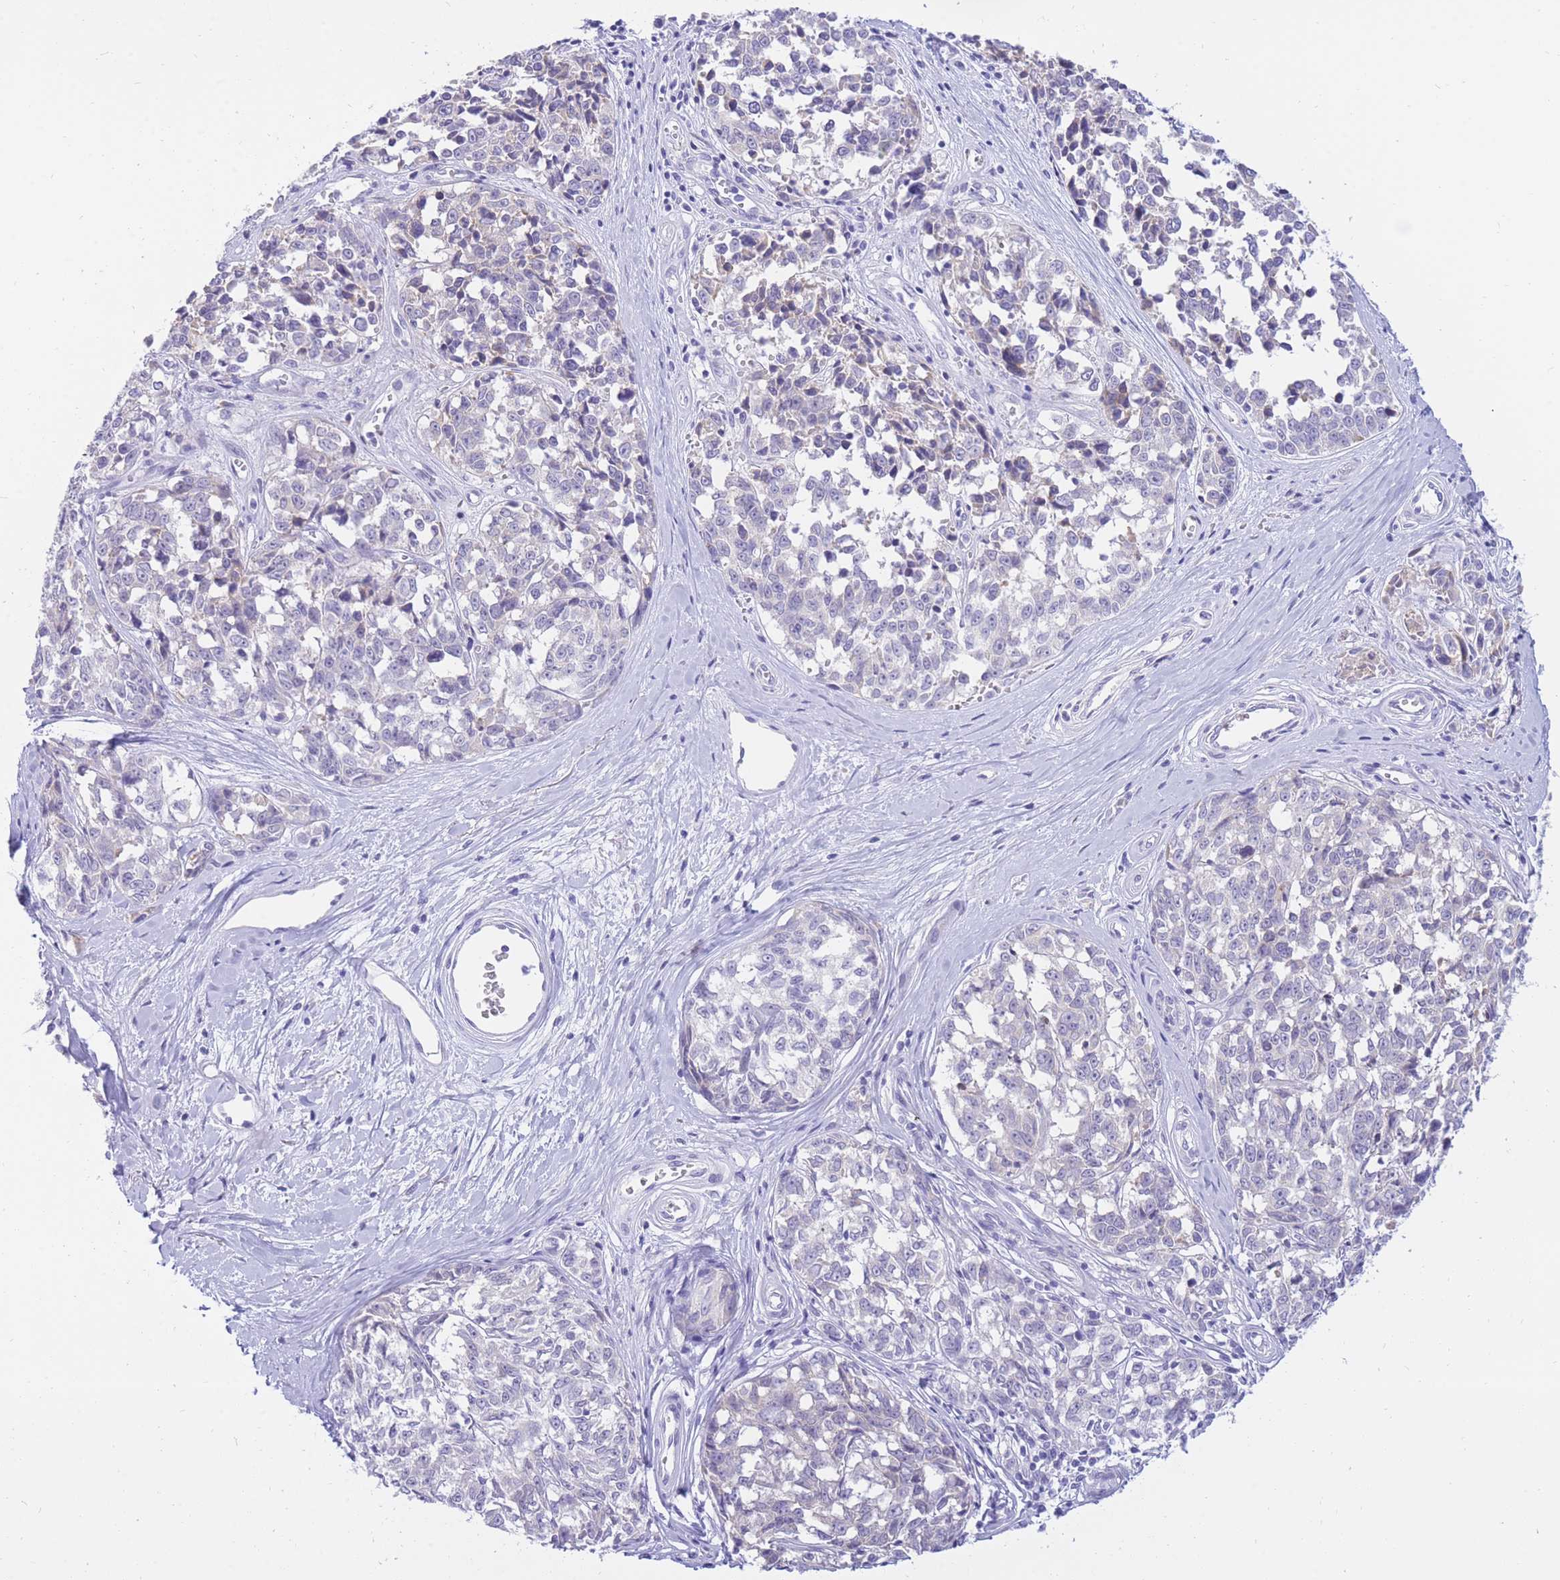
{"staining": {"intensity": "negative", "quantity": "none", "location": "none"}, "tissue": "melanoma", "cell_type": "Tumor cells", "image_type": "cancer", "snomed": [{"axis": "morphology", "description": "Normal tissue, NOS"}, {"axis": "morphology", "description": "Malignant melanoma, NOS"}, {"axis": "topography", "description": "Skin"}], "caption": "Immunohistochemical staining of human melanoma demonstrates no significant expression in tumor cells. (DAB (3,3'-diaminobenzidine) immunohistochemistry visualized using brightfield microscopy, high magnification).", "gene": "SSUH2", "patient": {"sex": "female", "age": 64}}